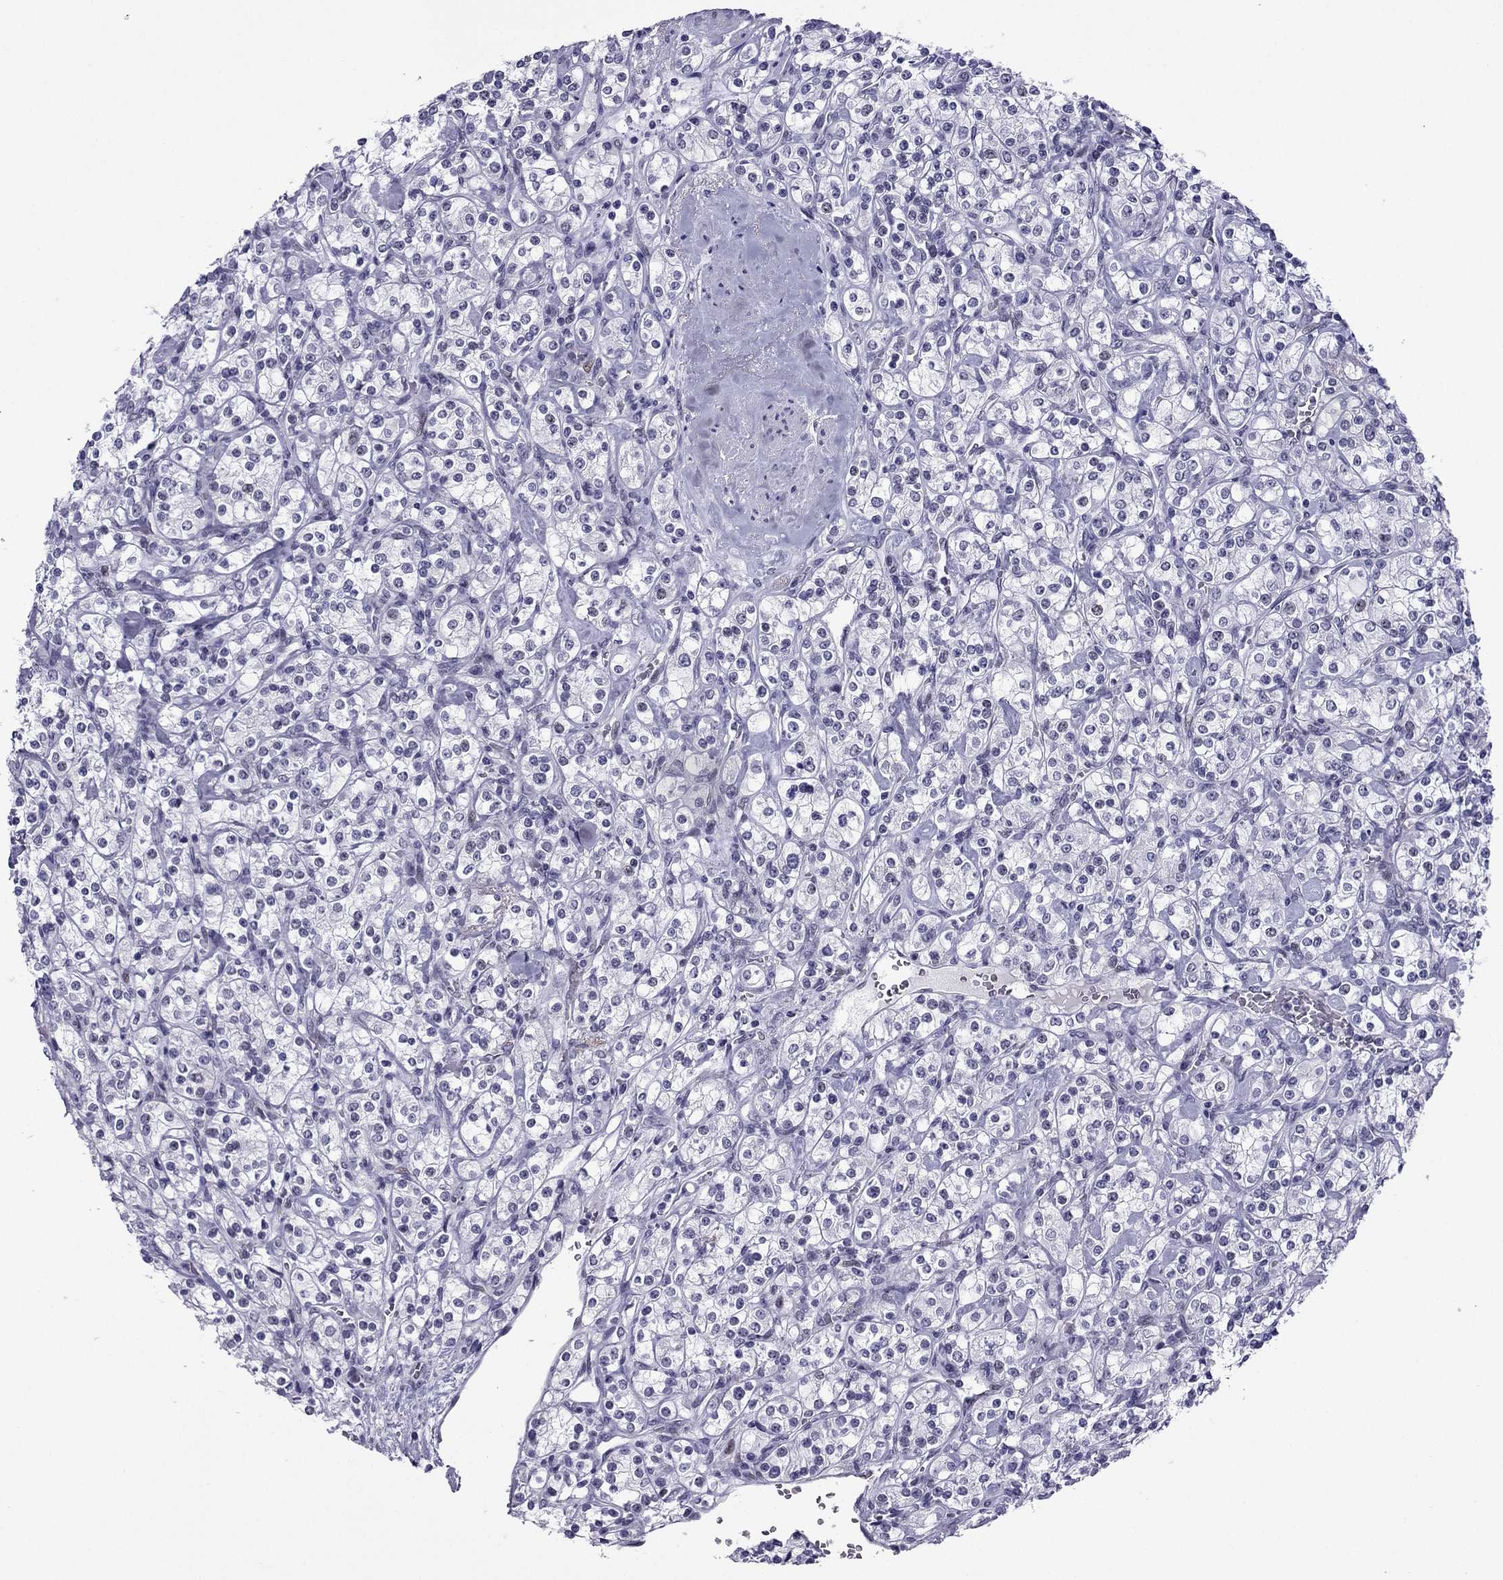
{"staining": {"intensity": "negative", "quantity": "none", "location": "none"}, "tissue": "renal cancer", "cell_type": "Tumor cells", "image_type": "cancer", "snomed": [{"axis": "morphology", "description": "Adenocarcinoma, NOS"}, {"axis": "topography", "description": "Kidney"}], "caption": "An image of human renal cancer (adenocarcinoma) is negative for staining in tumor cells.", "gene": "MYLK3", "patient": {"sex": "male", "age": 77}}